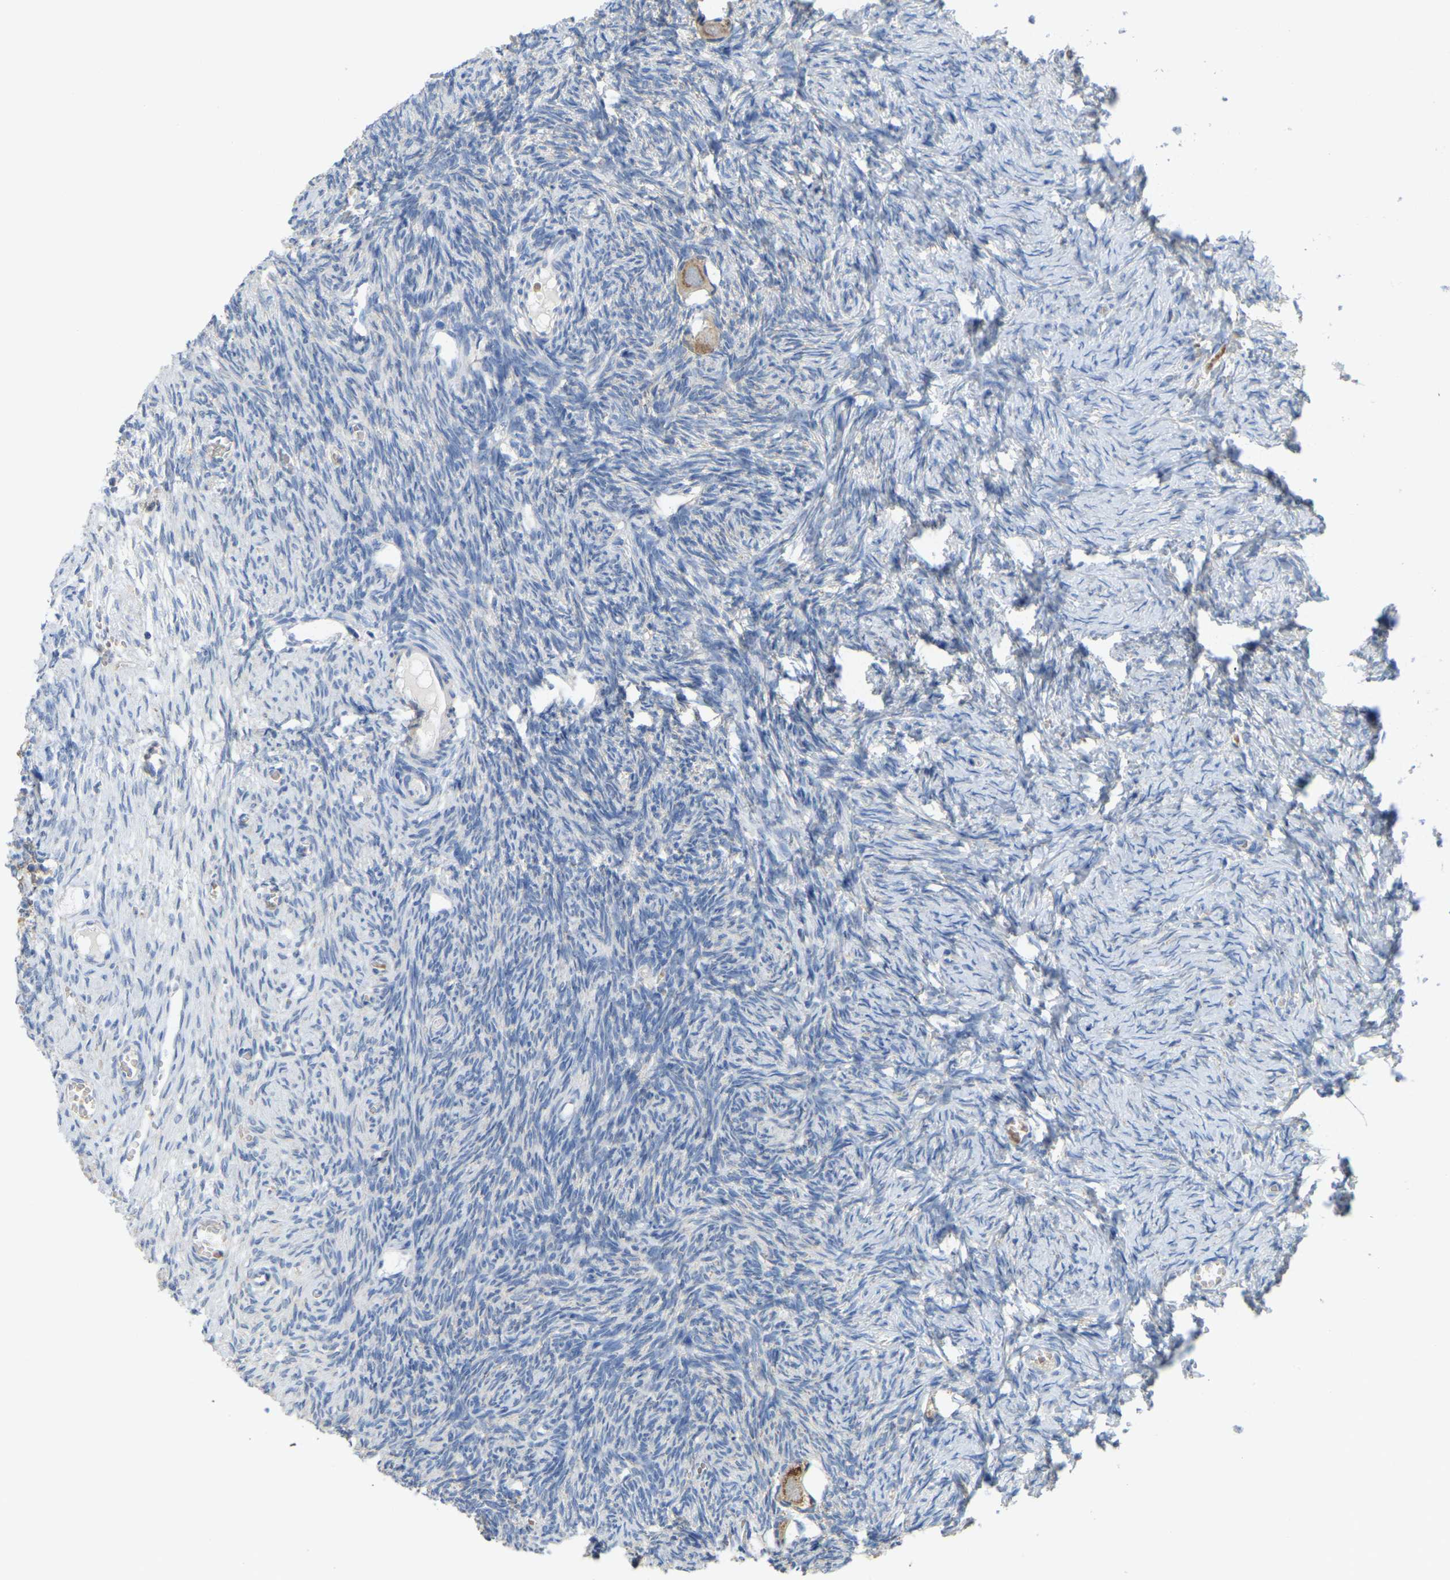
{"staining": {"intensity": "moderate", "quantity": ">75%", "location": "cytoplasmic/membranous"}, "tissue": "ovary", "cell_type": "Follicle cells", "image_type": "normal", "snomed": [{"axis": "morphology", "description": "Normal tissue, NOS"}, {"axis": "topography", "description": "Ovary"}], "caption": "About >75% of follicle cells in benign ovary show moderate cytoplasmic/membranous protein positivity as visualized by brown immunohistochemical staining.", "gene": "SERPINB5", "patient": {"sex": "female", "age": 27}}